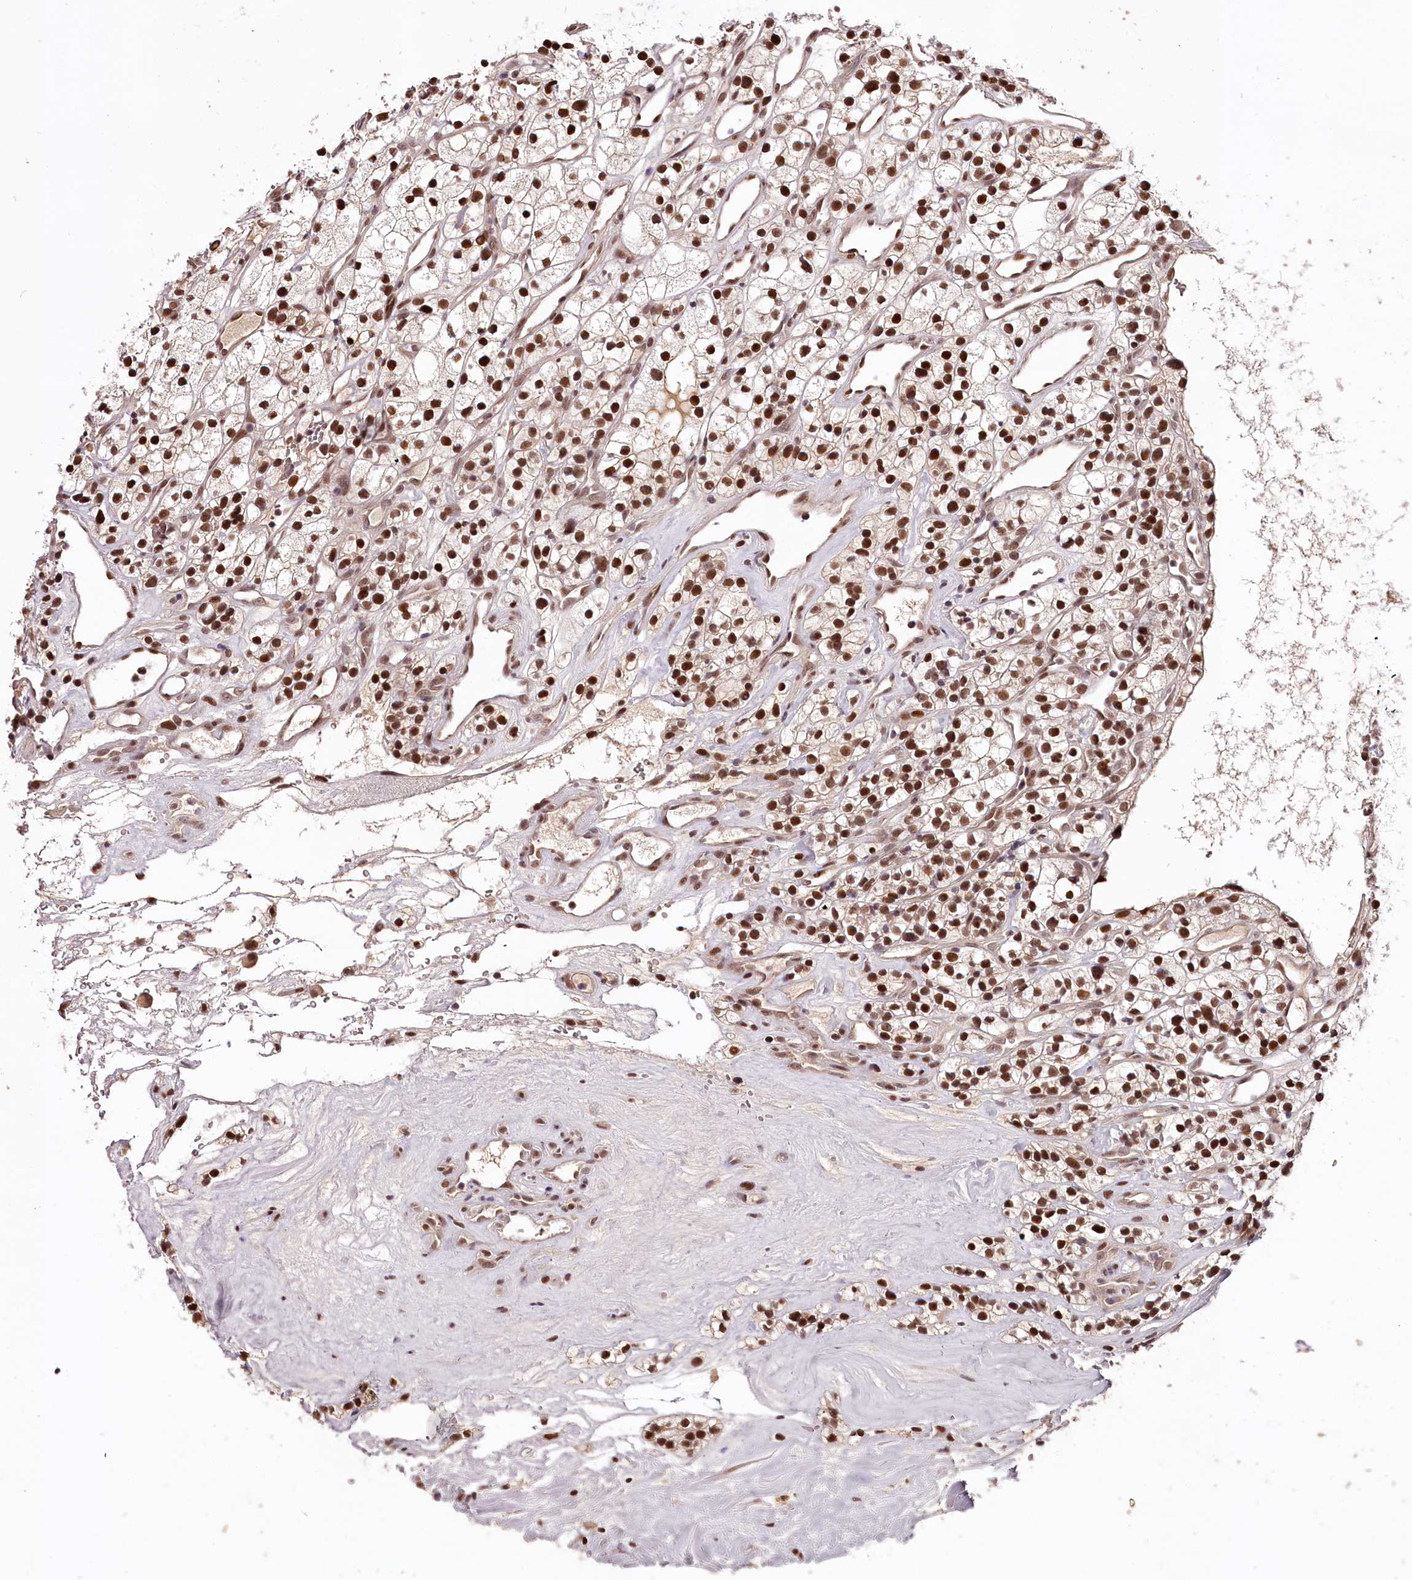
{"staining": {"intensity": "strong", "quantity": ">75%", "location": "nuclear"}, "tissue": "renal cancer", "cell_type": "Tumor cells", "image_type": "cancer", "snomed": [{"axis": "morphology", "description": "Adenocarcinoma, NOS"}, {"axis": "topography", "description": "Kidney"}], "caption": "Adenocarcinoma (renal) stained with DAB (3,3'-diaminobenzidine) IHC reveals high levels of strong nuclear expression in approximately >75% of tumor cells.", "gene": "TTC33", "patient": {"sex": "female", "age": 57}}